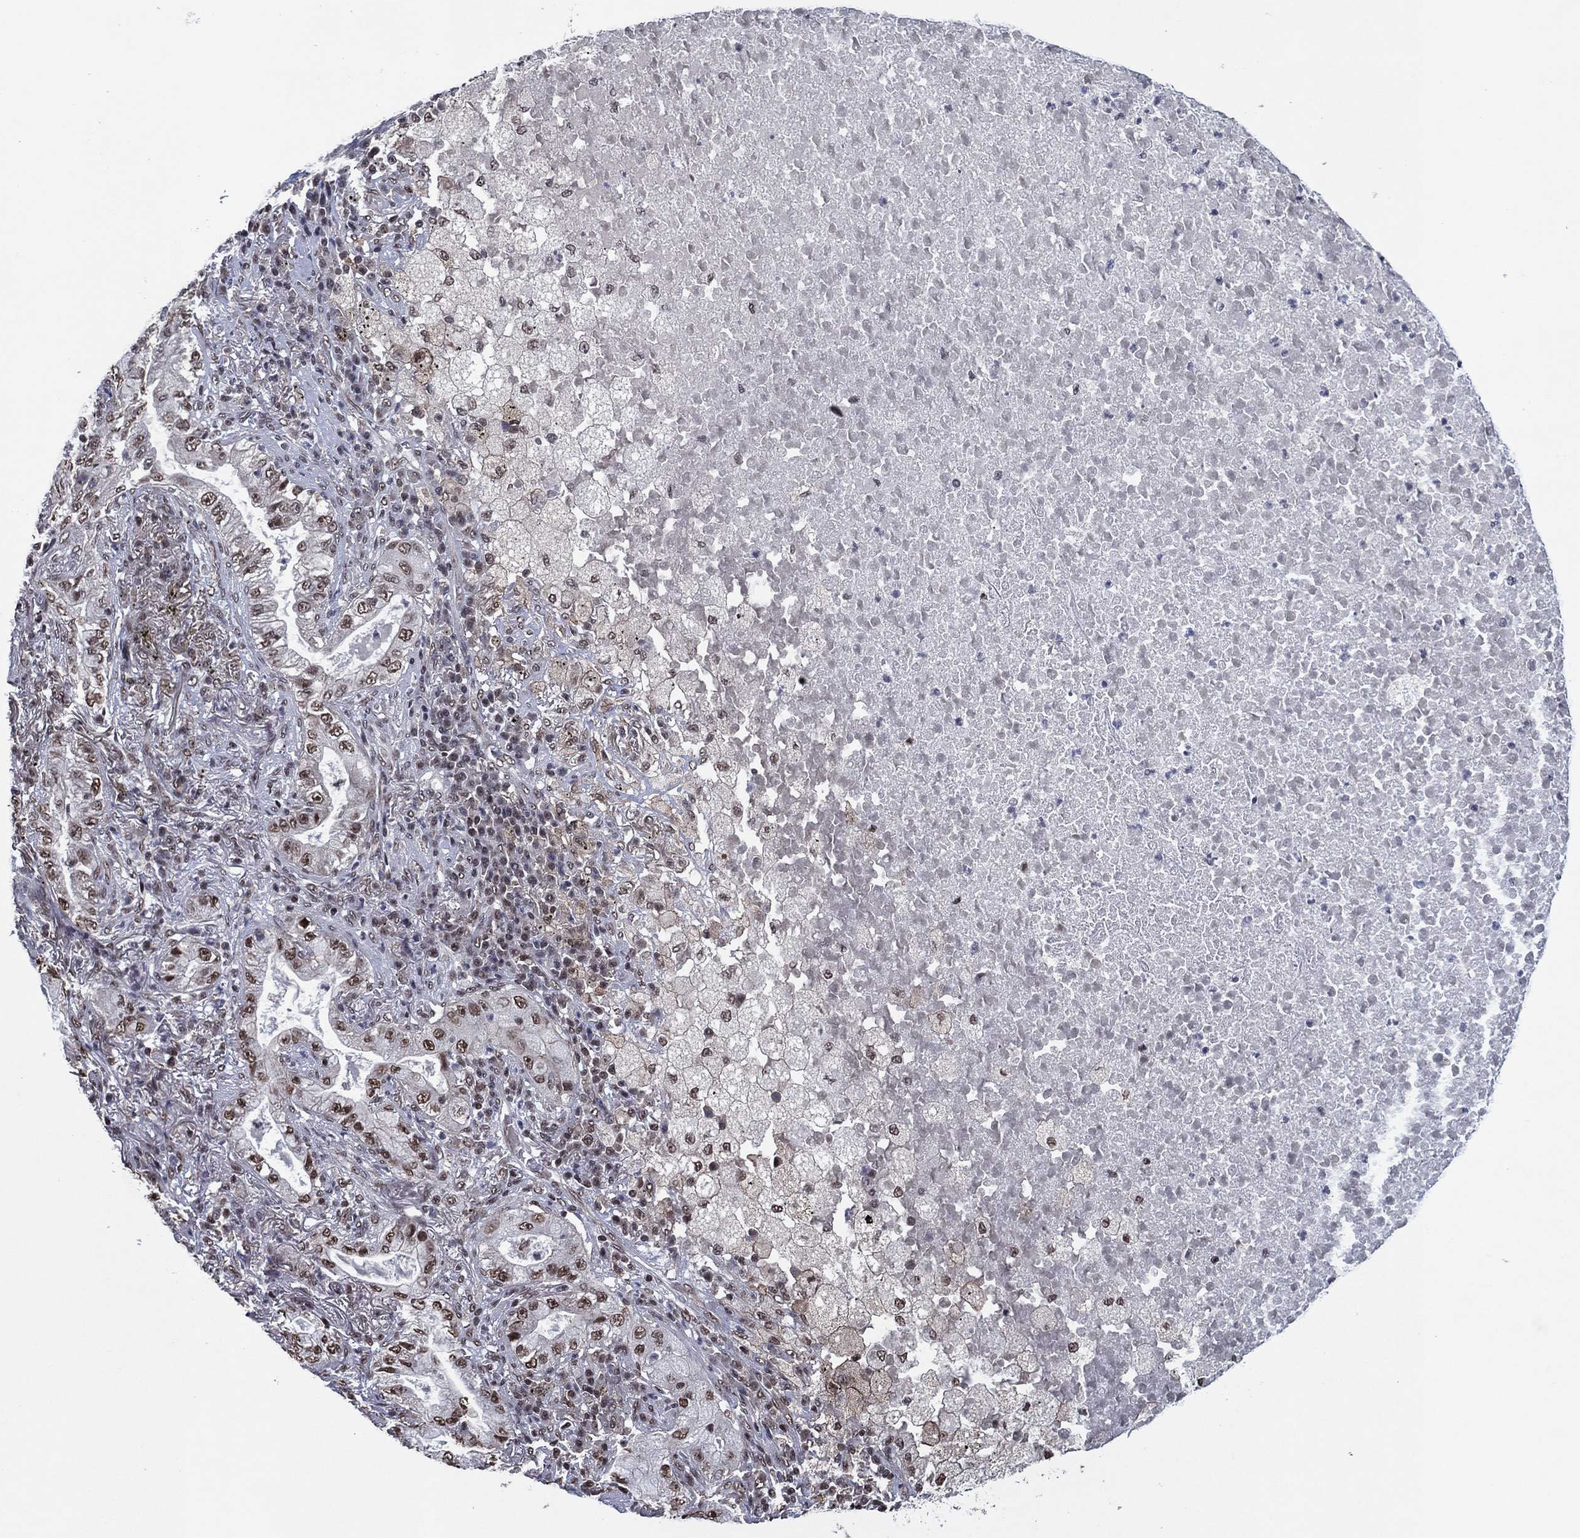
{"staining": {"intensity": "moderate", "quantity": ">75%", "location": "nuclear"}, "tissue": "lung cancer", "cell_type": "Tumor cells", "image_type": "cancer", "snomed": [{"axis": "morphology", "description": "Adenocarcinoma, NOS"}, {"axis": "topography", "description": "Lung"}], "caption": "An image of human lung cancer (adenocarcinoma) stained for a protein displays moderate nuclear brown staining in tumor cells.", "gene": "ZBTB42", "patient": {"sex": "female", "age": 73}}